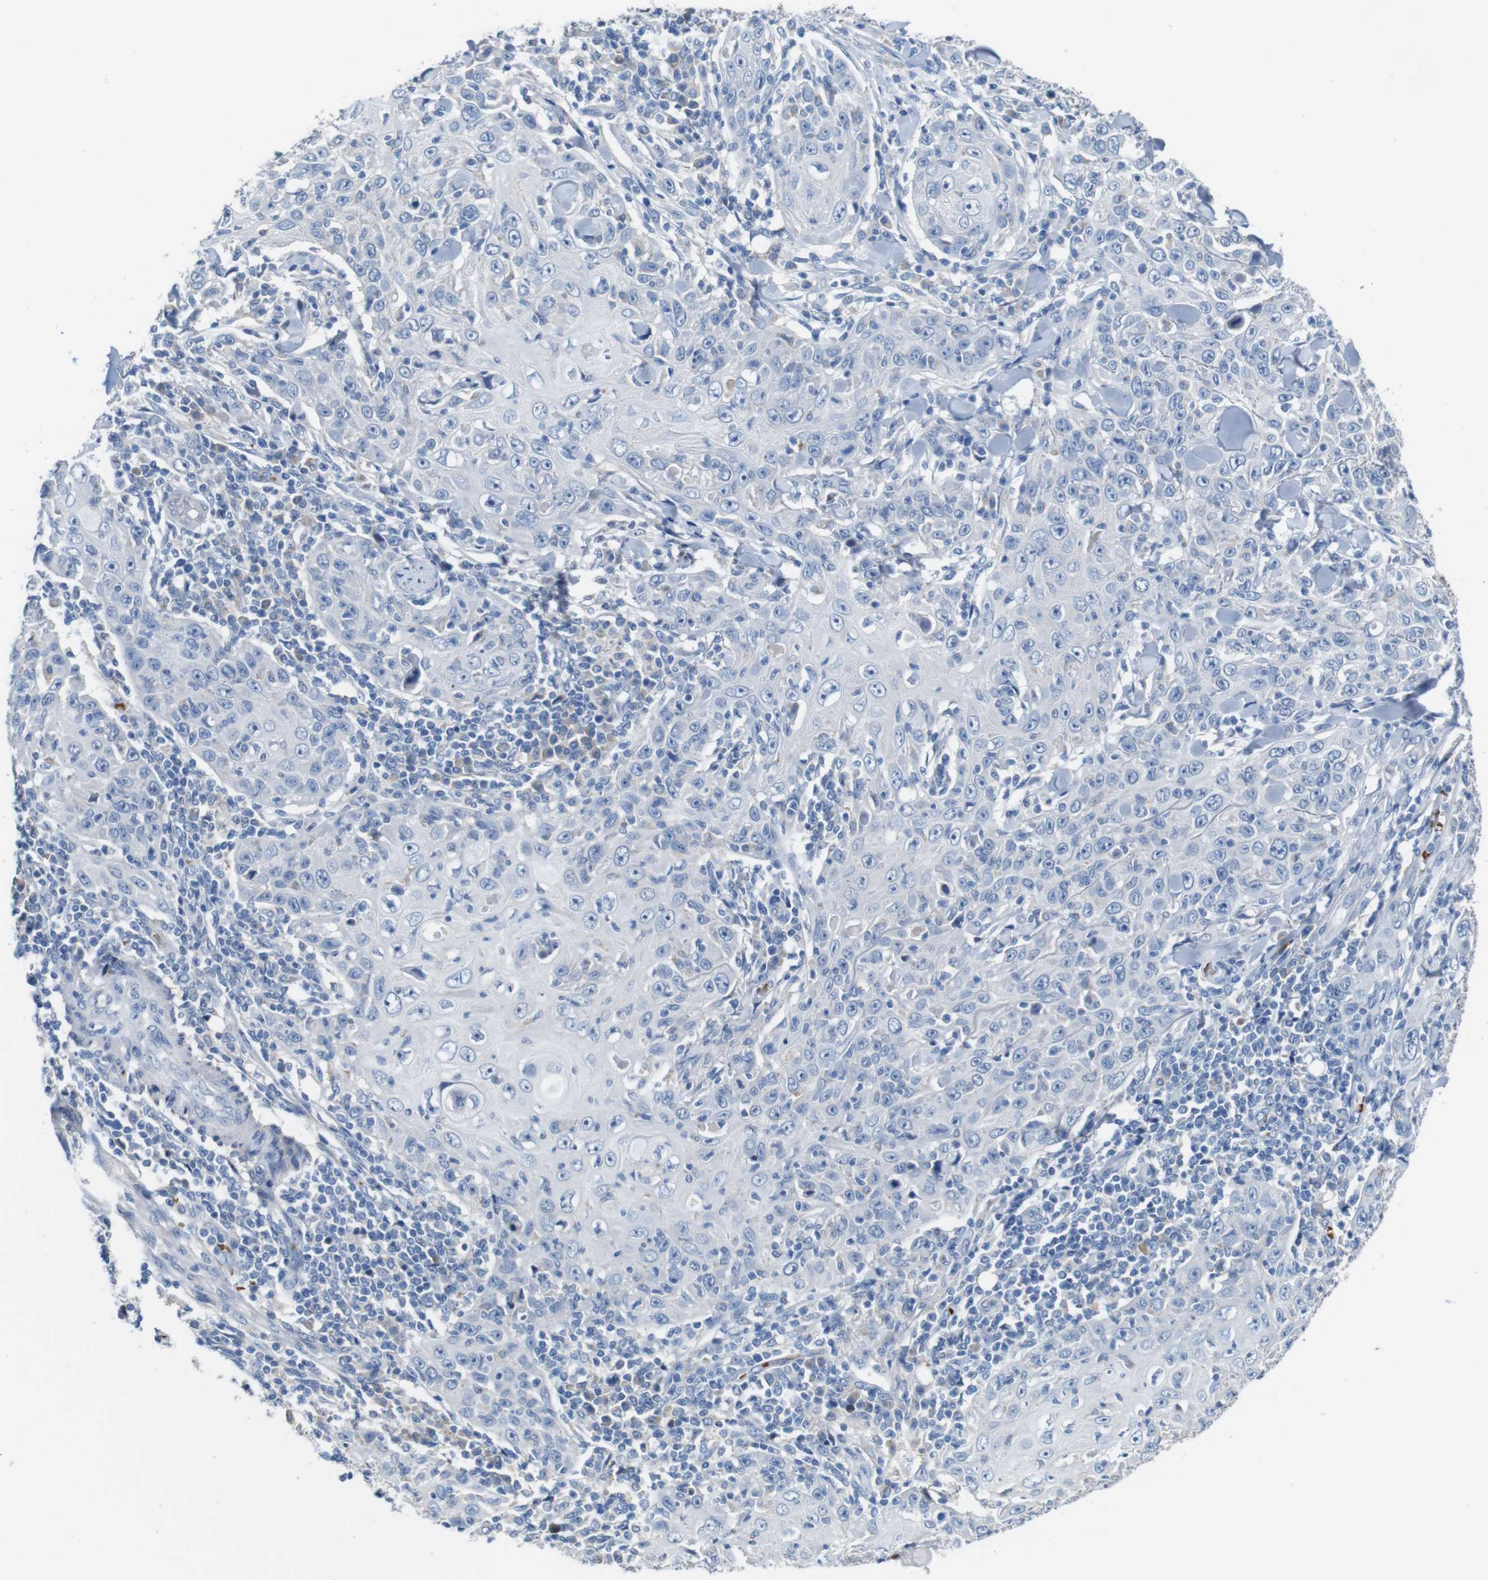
{"staining": {"intensity": "negative", "quantity": "none", "location": "none"}, "tissue": "skin cancer", "cell_type": "Tumor cells", "image_type": "cancer", "snomed": [{"axis": "morphology", "description": "Squamous cell carcinoma, NOS"}, {"axis": "topography", "description": "Skin"}], "caption": "Immunohistochemistry (IHC) of squamous cell carcinoma (skin) exhibits no positivity in tumor cells.", "gene": "IGSF8", "patient": {"sex": "female", "age": 88}}